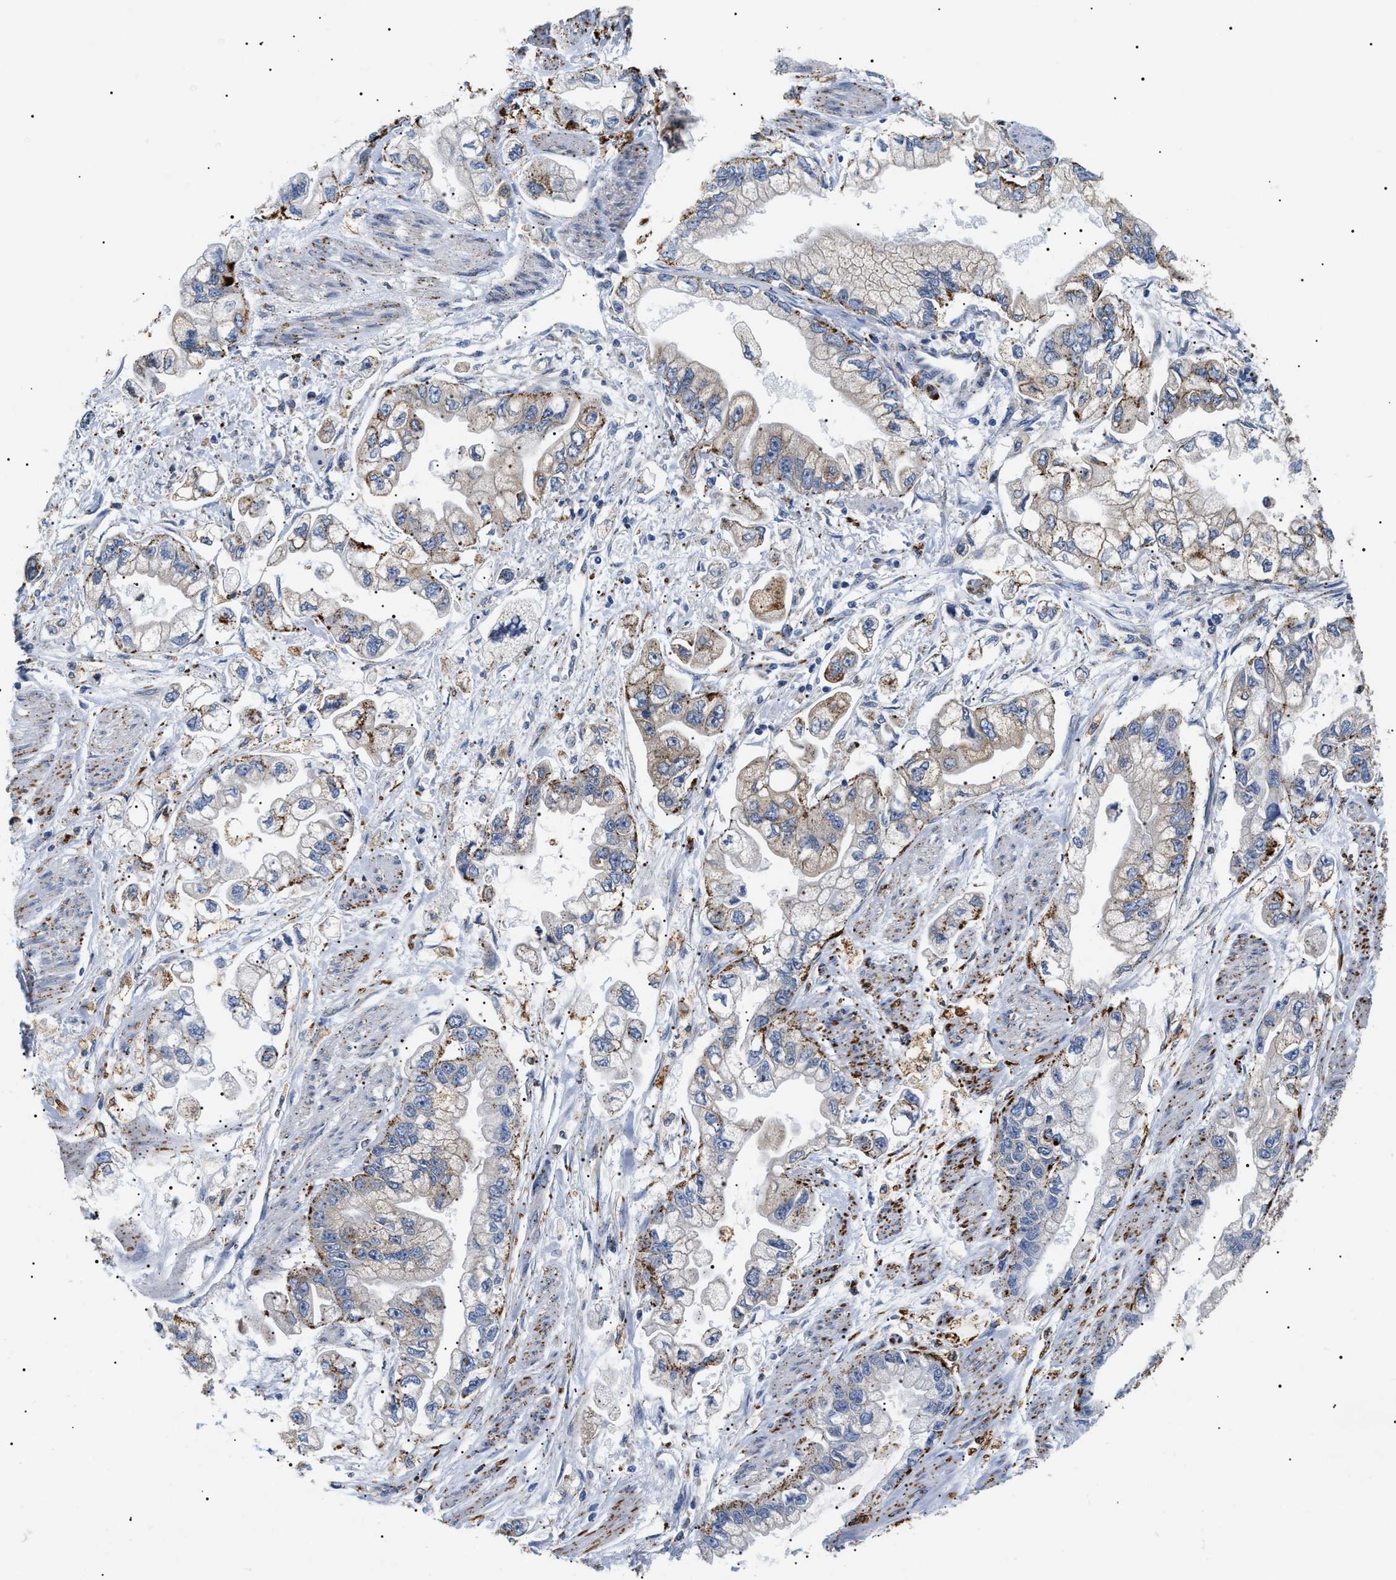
{"staining": {"intensity": "moderate", "quantity": "<25%", "location": "cytoplasmic/membranous"}, "tissue": "stomach cancer", "cell_type": "Tumor cells", "image_type": "cancer", "snomed": [{"axis": "morphology", "description": "Normal tissue, NOS"}, {"axis": "morphology", "description": "Adenocarcinoma, NOS"}, {"axis": "topography", "description": "Stomach"}], "caption": "Stomach cancer stained with a protein marker shows moderate staining in tumor cells.", "gene": "HSD17B11", "patient": {"sex": "male", "age": 62}}